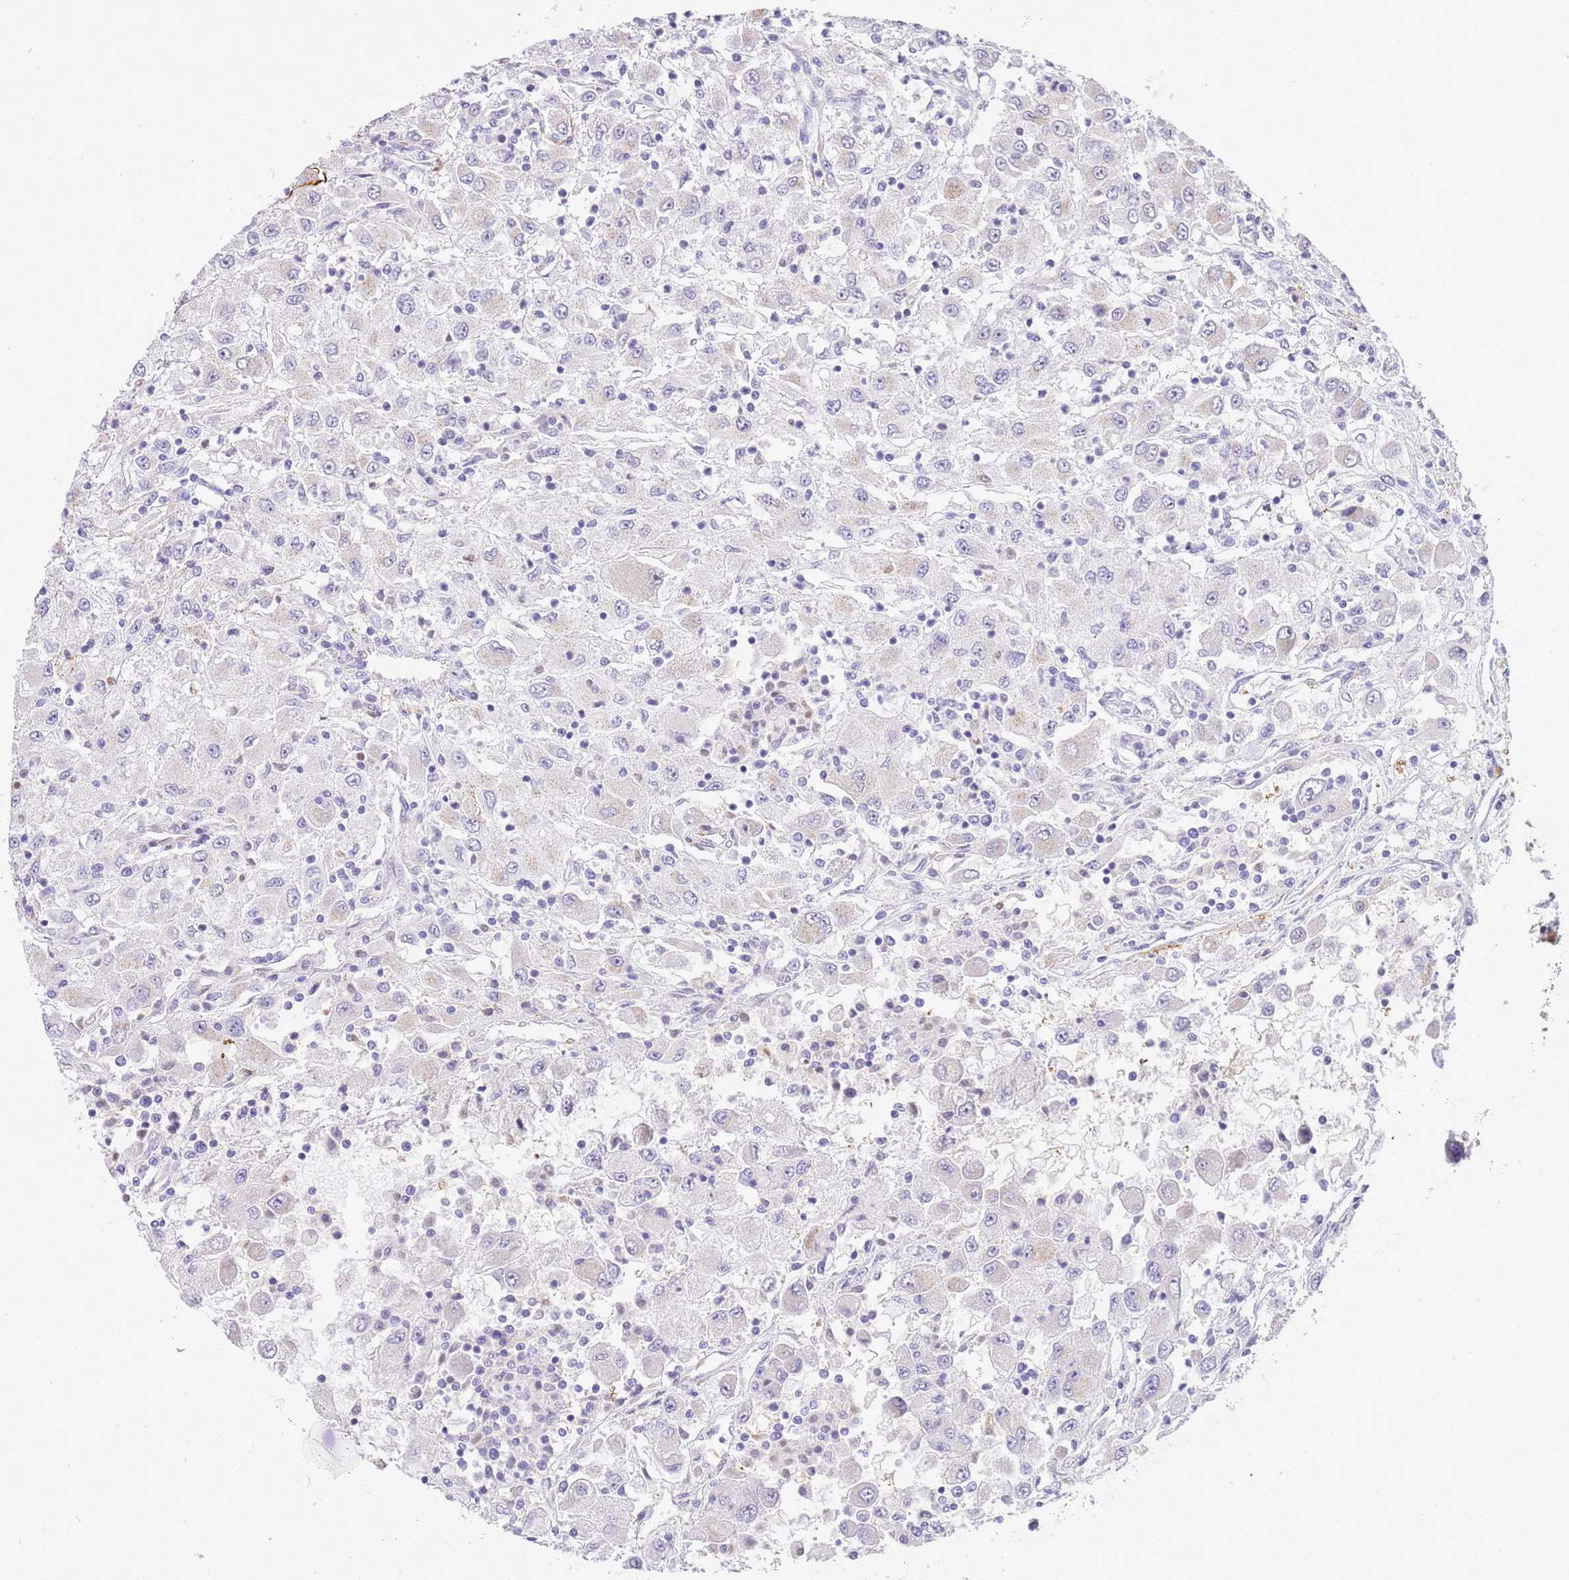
{"staining": {"intensity": "negative", "quantity": "none", "location": "none"}, "tissue": "renal cancer", "cell_type": "Tumor cells", "image_type": "cancer", "snomed": [{"axis": "morphology", "description": "Adenocarcinoma, NOS"}, {"axis": "topography", "description": "Kidney"}], "caption": "This is a histopathology image of IHC staining of renal adenocarcinoma, which shows no positivity in tumor cells.", "gene": "TRIM32", "patient": {"sex": "female", "age": 67}}